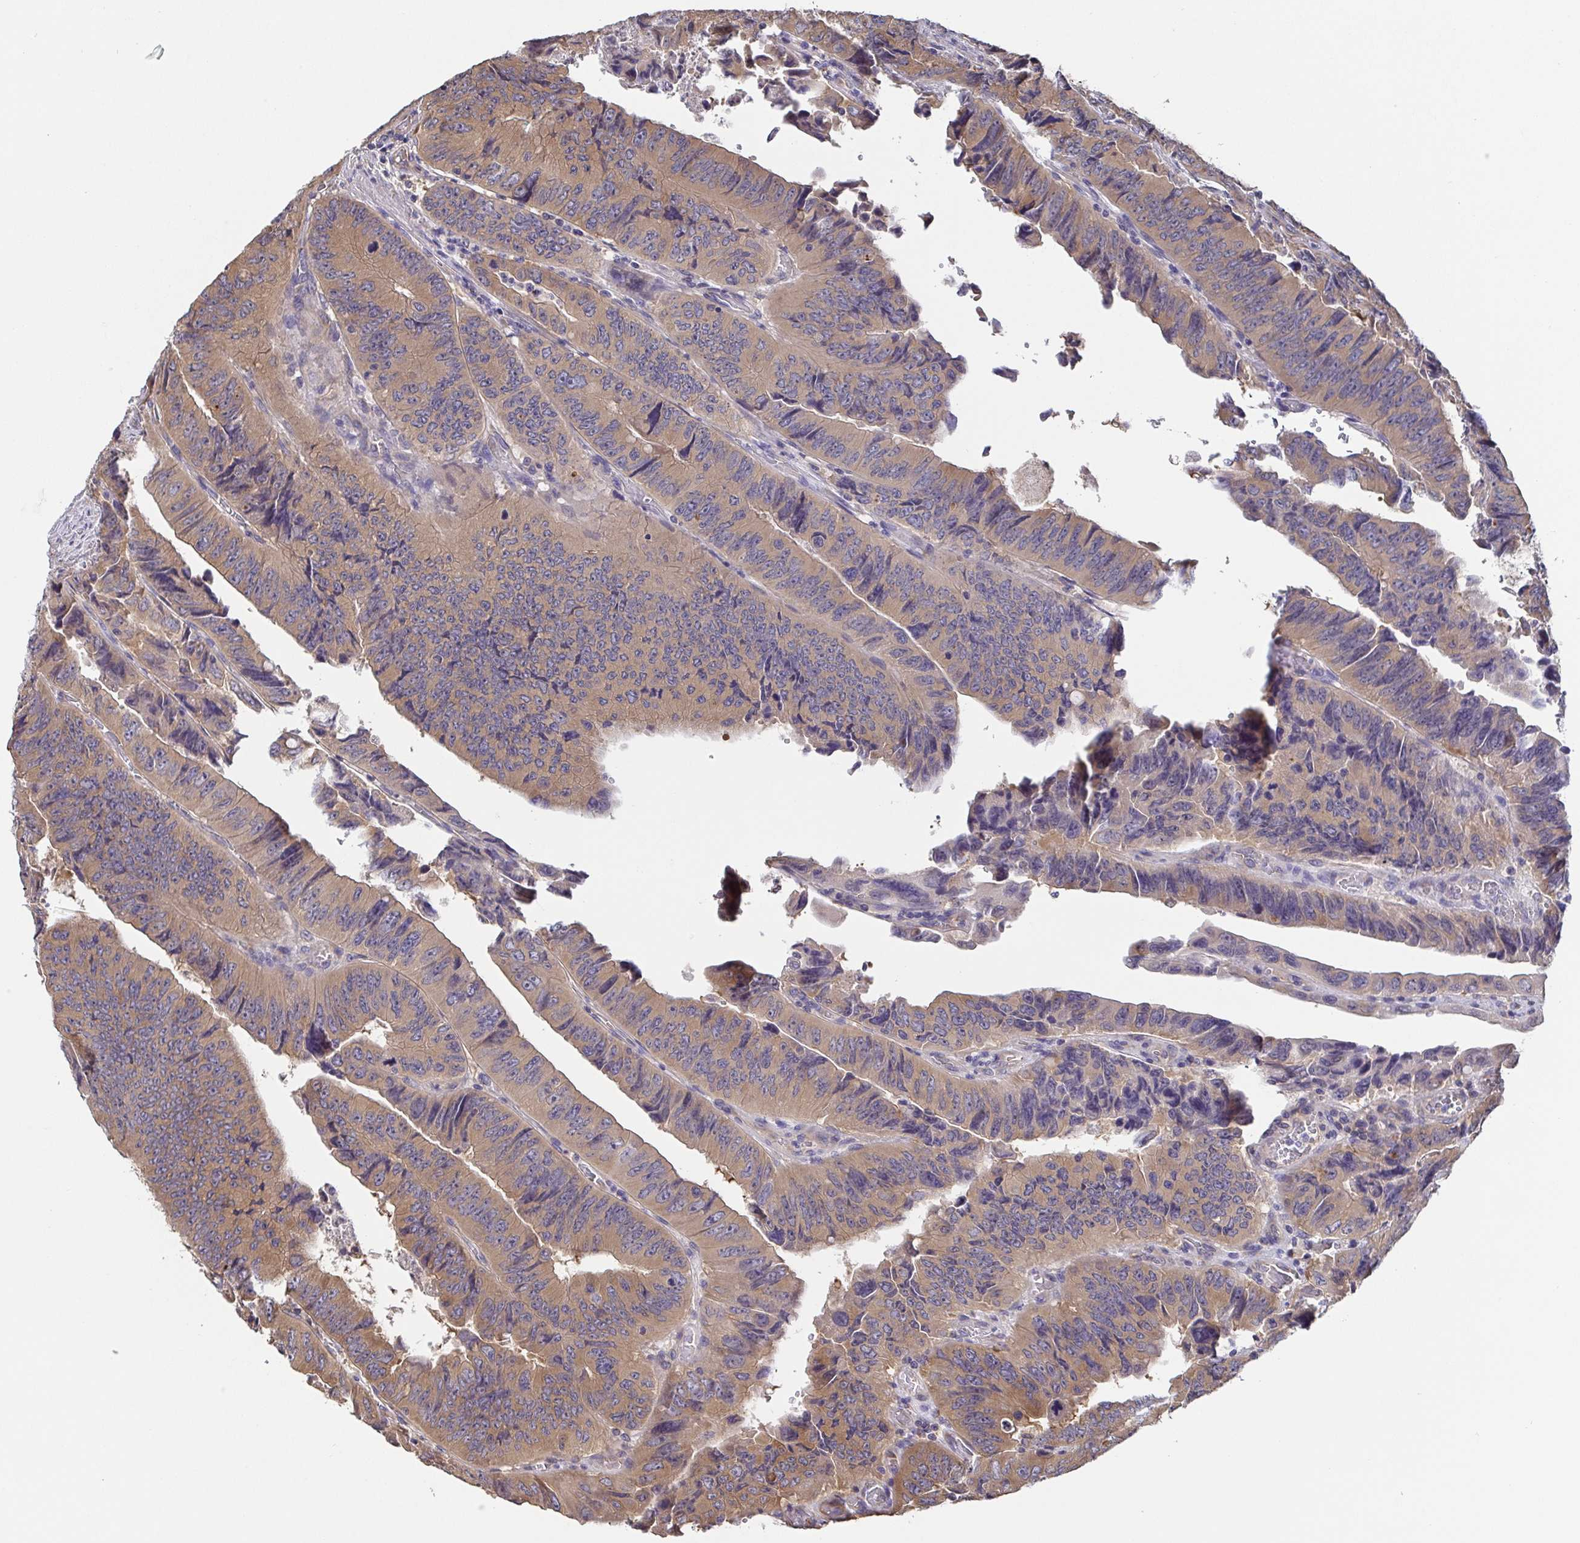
{"staining": {"intensity": "moderate", "quantity": ">75%", "location": "cytoplasmic/membranous"}, "tissue": "colorectal cancer", "cell_type": "Tumor cells", "image_type": "cancer", "snomed": [{"axis": "morphology", "description": "Adenocarcinoma, NOS"}, {"axis": "topography", "description": "Colon"}], "caption": "Protein analysis of colorectal adenocarcinoma tissue exhibits moderate cytoplasmic/membranous expression in approximately >75% of tumor cells.", "gene": "EIF3D", "patient": {"sex": "female", "age": 84}}